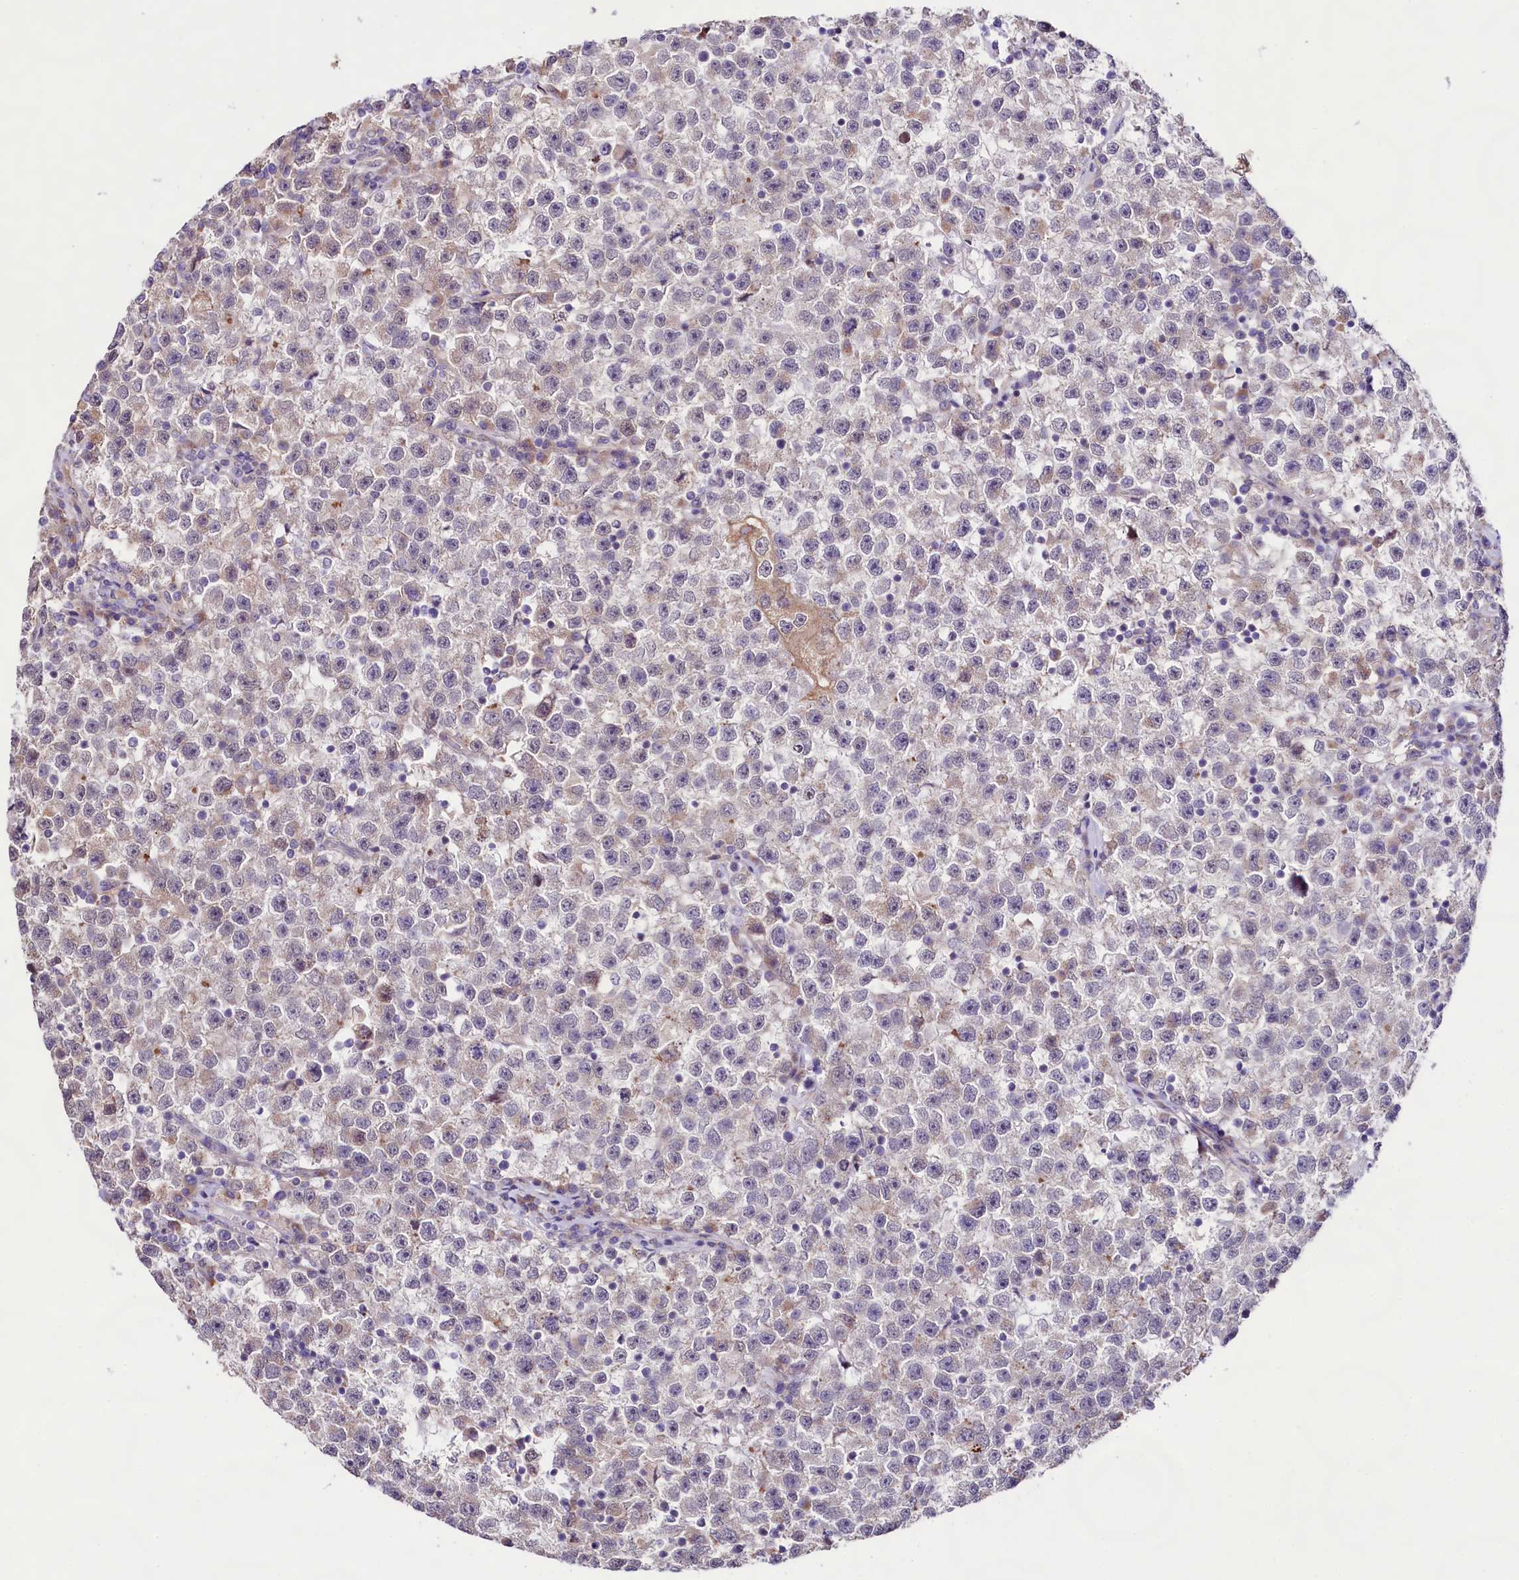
{"staining": {"intensity": "negative", "quantity": "none", "location": "none"}, "tissue": "testis cancer", "cell_type": "Tumor cells", "image_type": "cancer", "snomed": [{"axis": "morphology", "description": "Seminoma, NOS"}, {"axis": "topography", "description": "Testis"}], "caption": "Tumor cells are negative for protein expression in human testis seminoma.", "gene": "VPS11", "patient": {"sex": "male", "age": 22}}